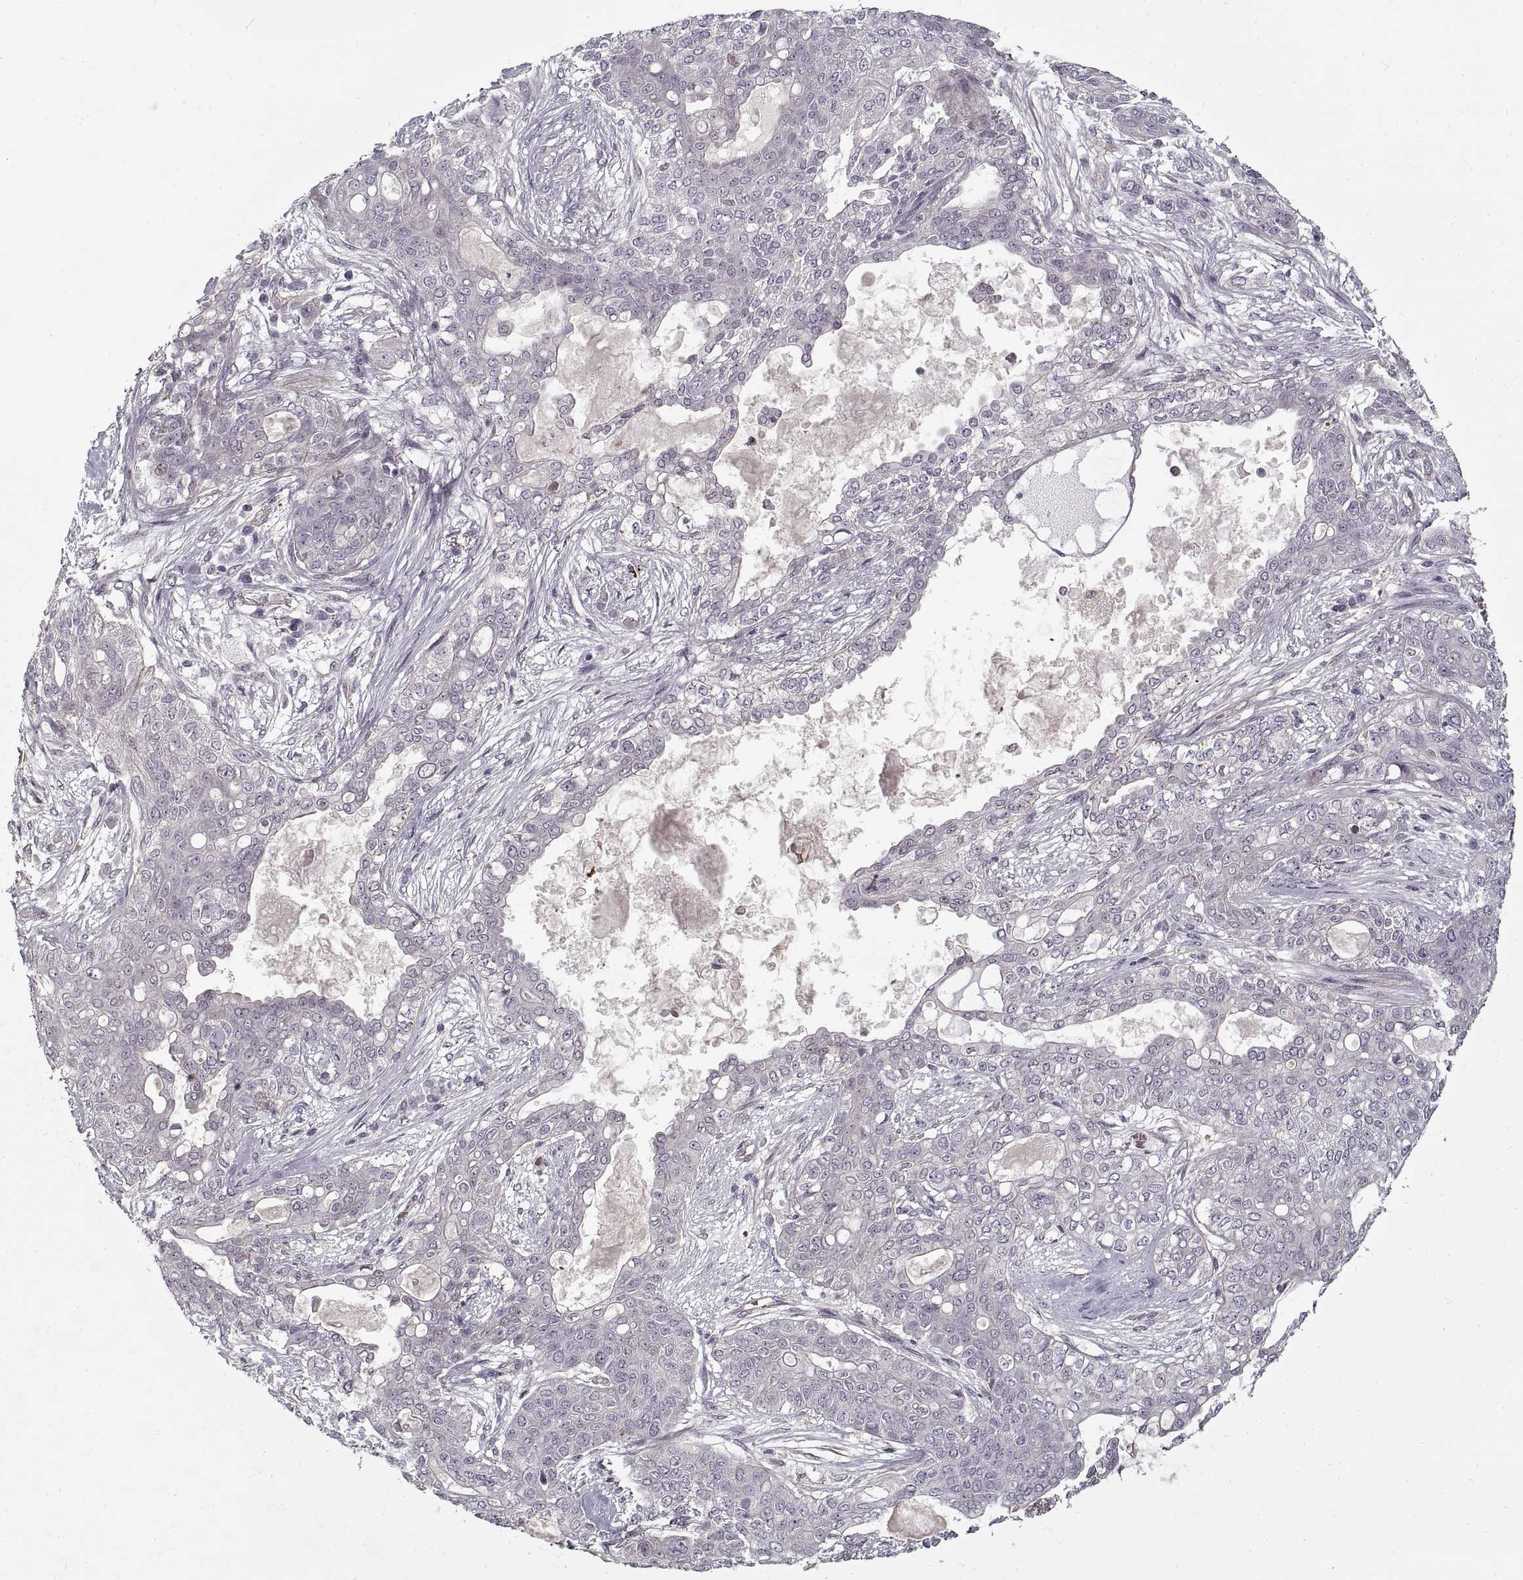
{"staining": {"intensity": "negative", "quantity": "none", "location": "none"}, "tissue": "lung cancer", "cell_type": "Tumor cells", "image_type": "cancer", "snomed": [{"axis": "morphology", "description": "Squamous cell carcinoma, NOS"}, {"axis": "topography", "description": "Lung"}], "caption": "Immunohistochemical staining of human lung squamous cell carcinoma shows no significant expression in tumor cells. The staining was performed using DAB (3,3'-diaminobenzidine) to visualize the protein expression in brown, while the nuclei were stained in blue with hematoxylin (Magnification: 20x).", "gene": "LAMB2", "patient": {"sex": "female", "age": 70}}